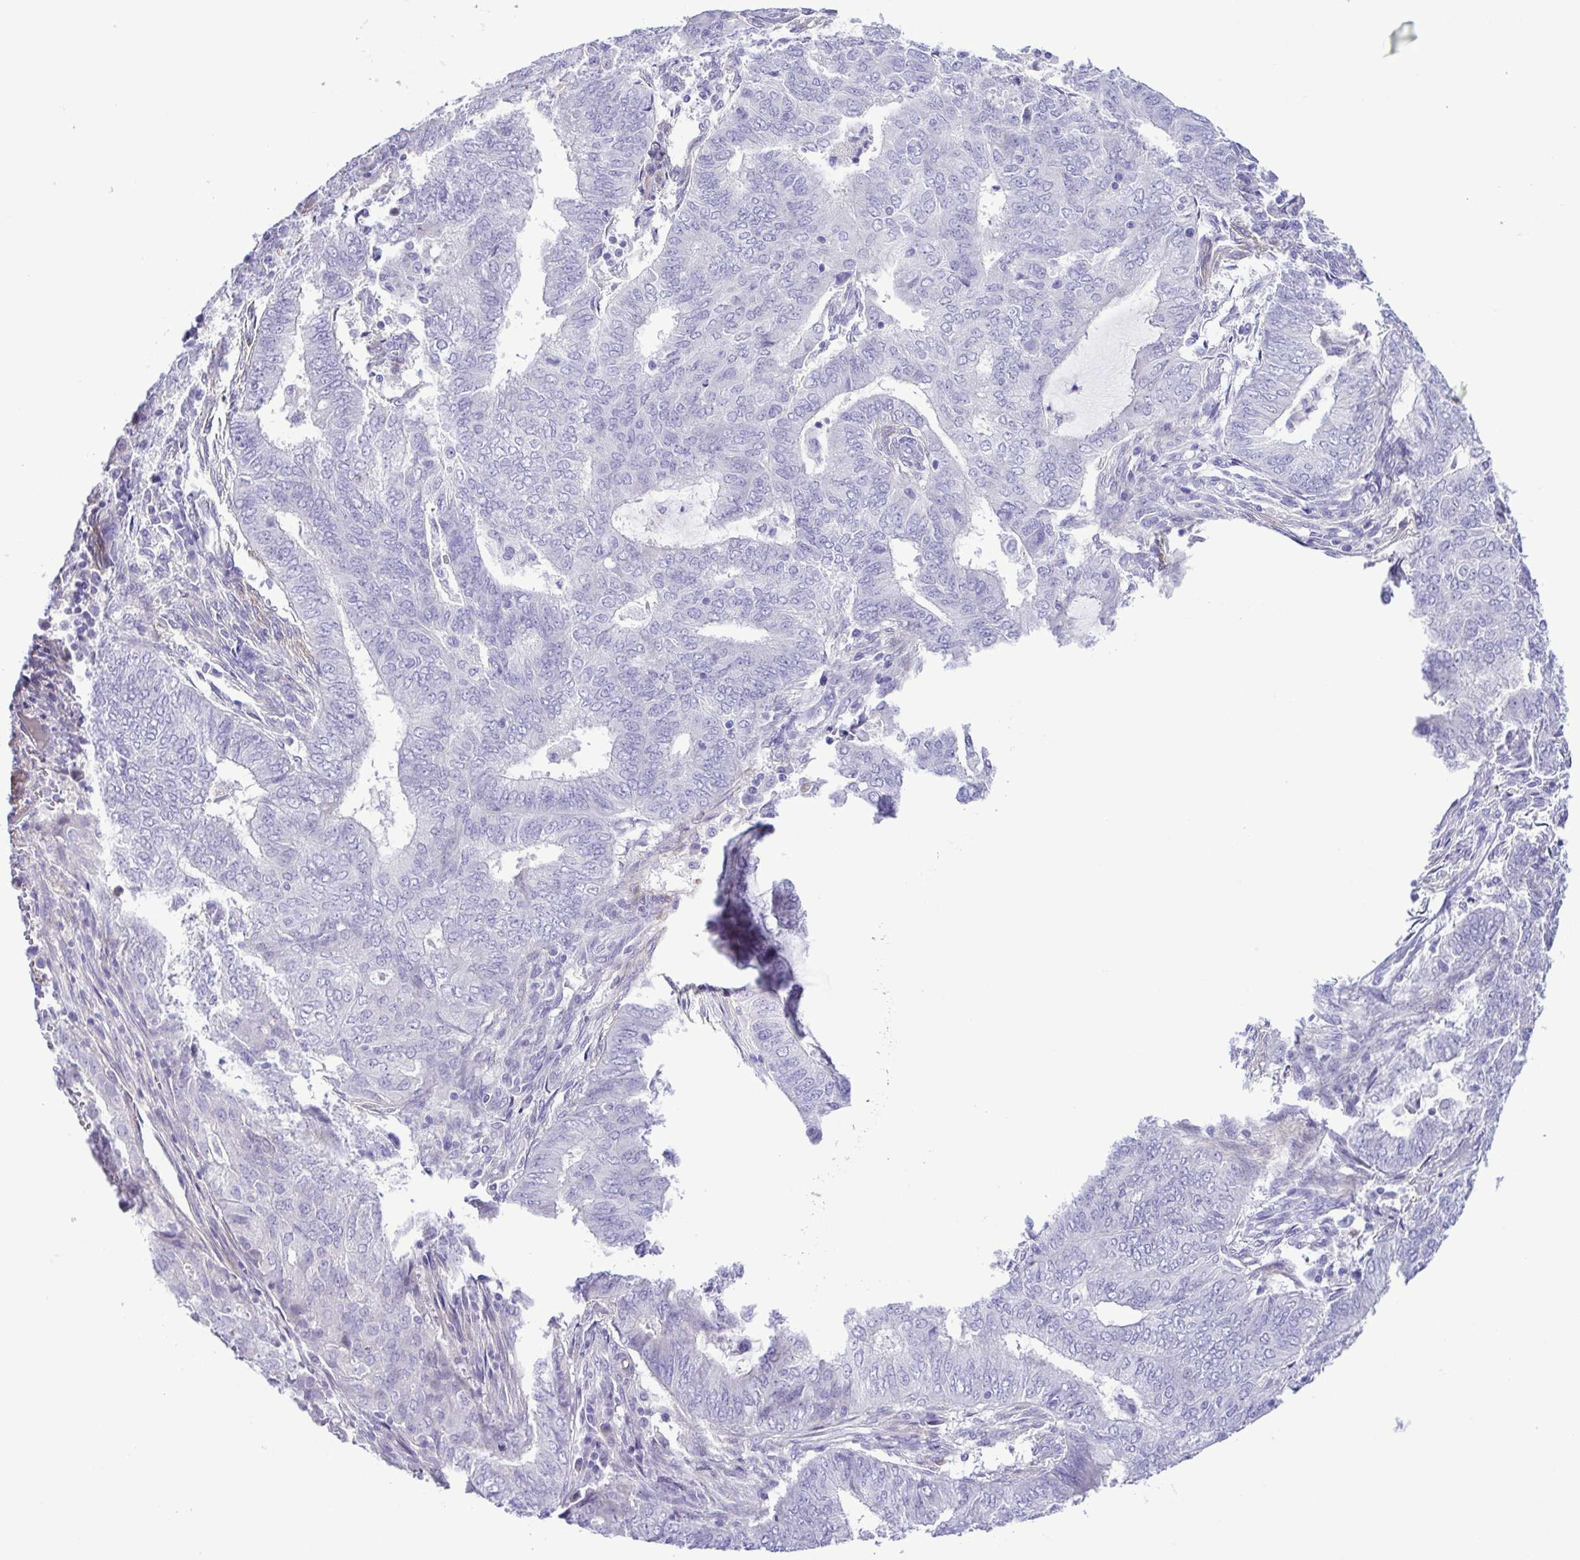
{"staining": {"intensity": "negative", "quantity": "none", "location": "none"}, "tissue": "endometrial cancer", "cell_type": "Tumor cells", "image_type": "cancer", "snomed": [{"axis": "morphology", "description": "Adenocarcinoma, NOS"}, {"axis": "topography", "description": "Endometrium"}], "caption": "The micrograph displays no staining of tumor cells in endometrial adenocarcinoma.", "gene": "GABBR2", "patient": {"sex": "female", "age": 62}}